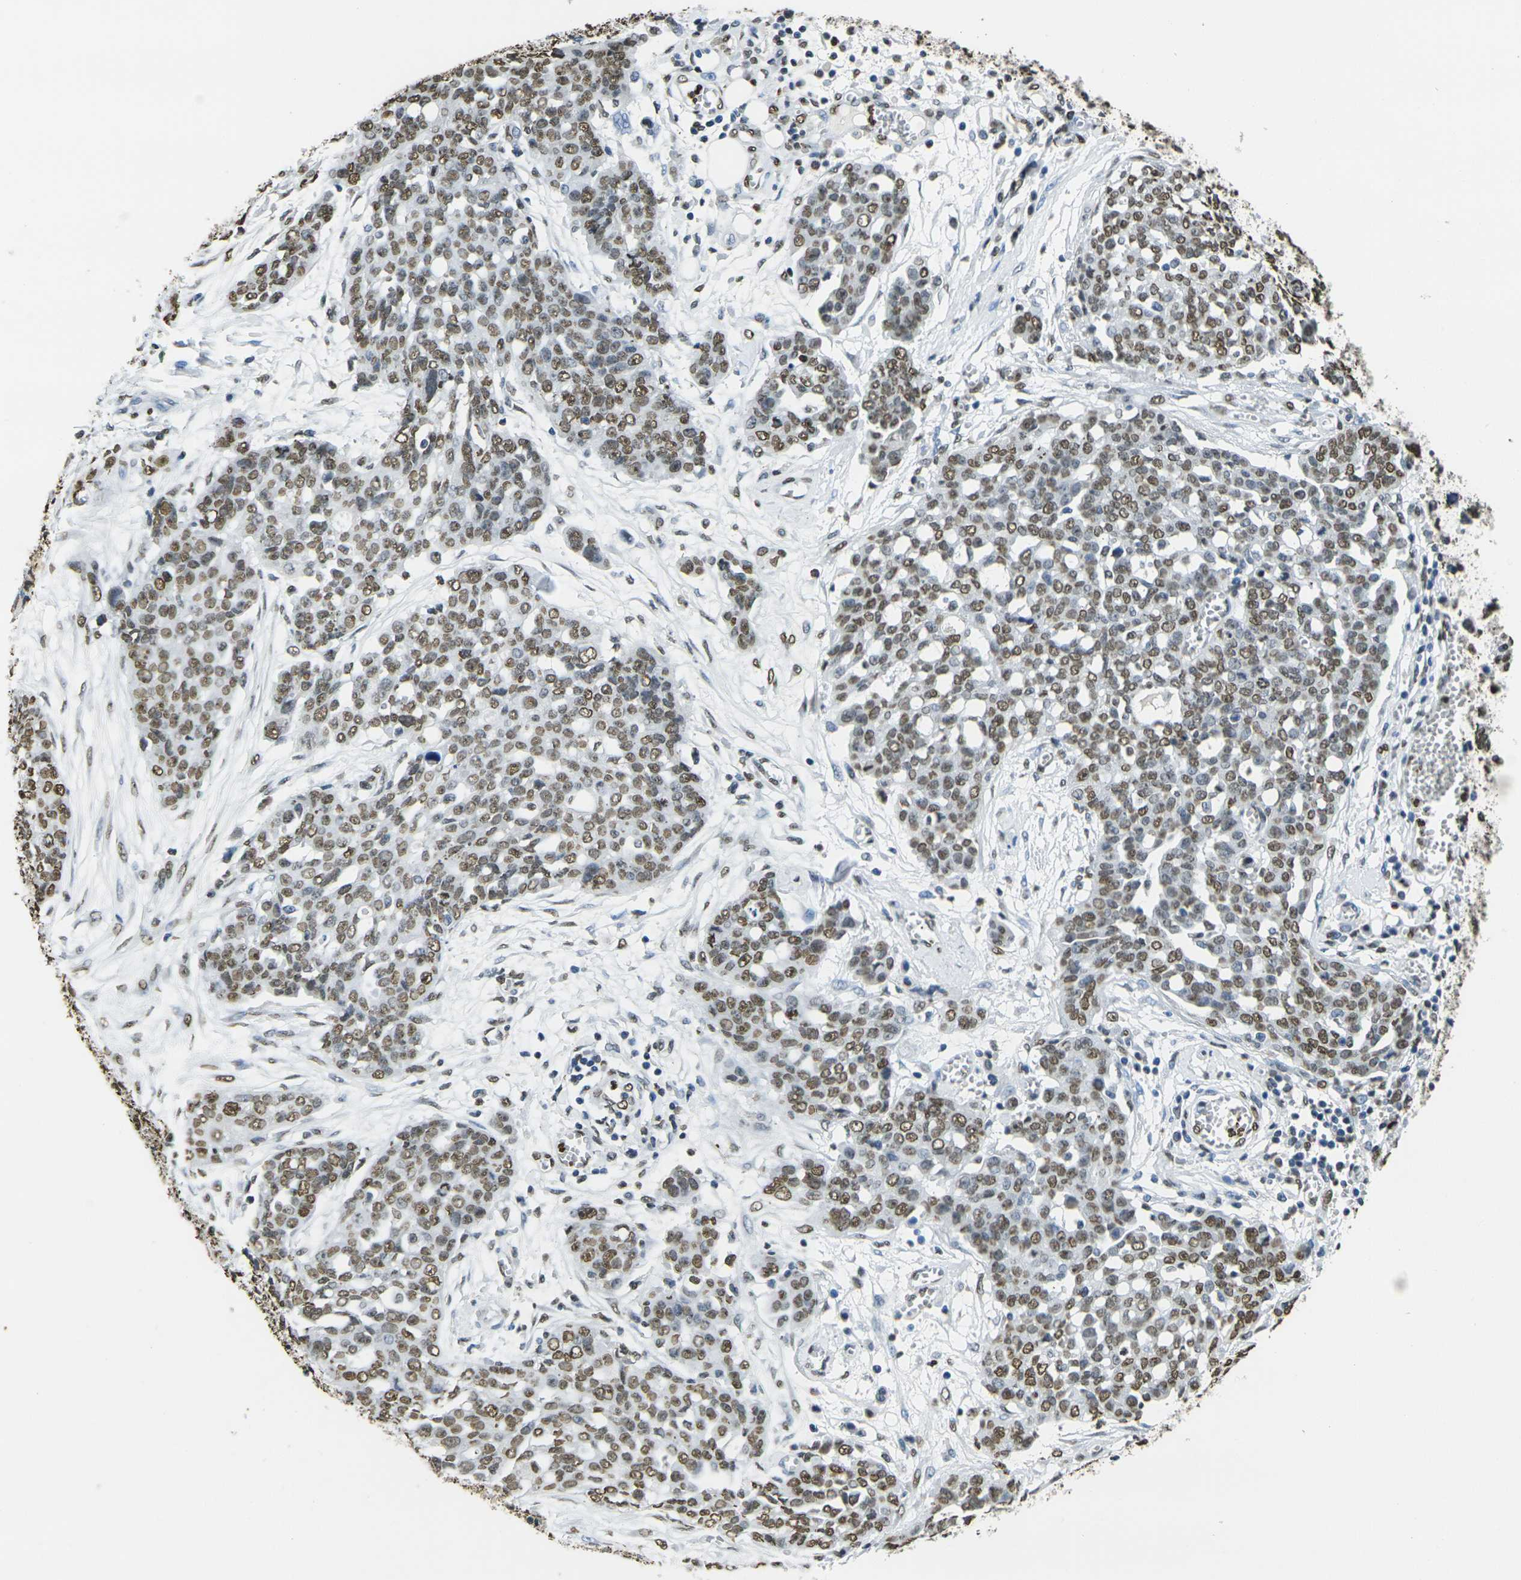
{"staining": {"intensity": "strong", "quantity": ">75%", "location": "nuclear"}, "tissue": "ovarian cancer", "cell_type": "Tumor cells", "image_type": "cancer", "snomed": [{"axis": "morphology", "description": "Cystadenocarcinoma, serous, NOS"}, {"axis": "topography", "description": "Soft tissue"}, {"axis": "topography", "description": "Ovary"}], "caption": "Ovarian cancer (serous cystadenocarcinoma) stained for a protein (brown) exhibits strong nuclear positive positivity in about >75% of tumor cells.", "gene": "DRAXIN", "patient": {"sex": "female", "age": 57}}